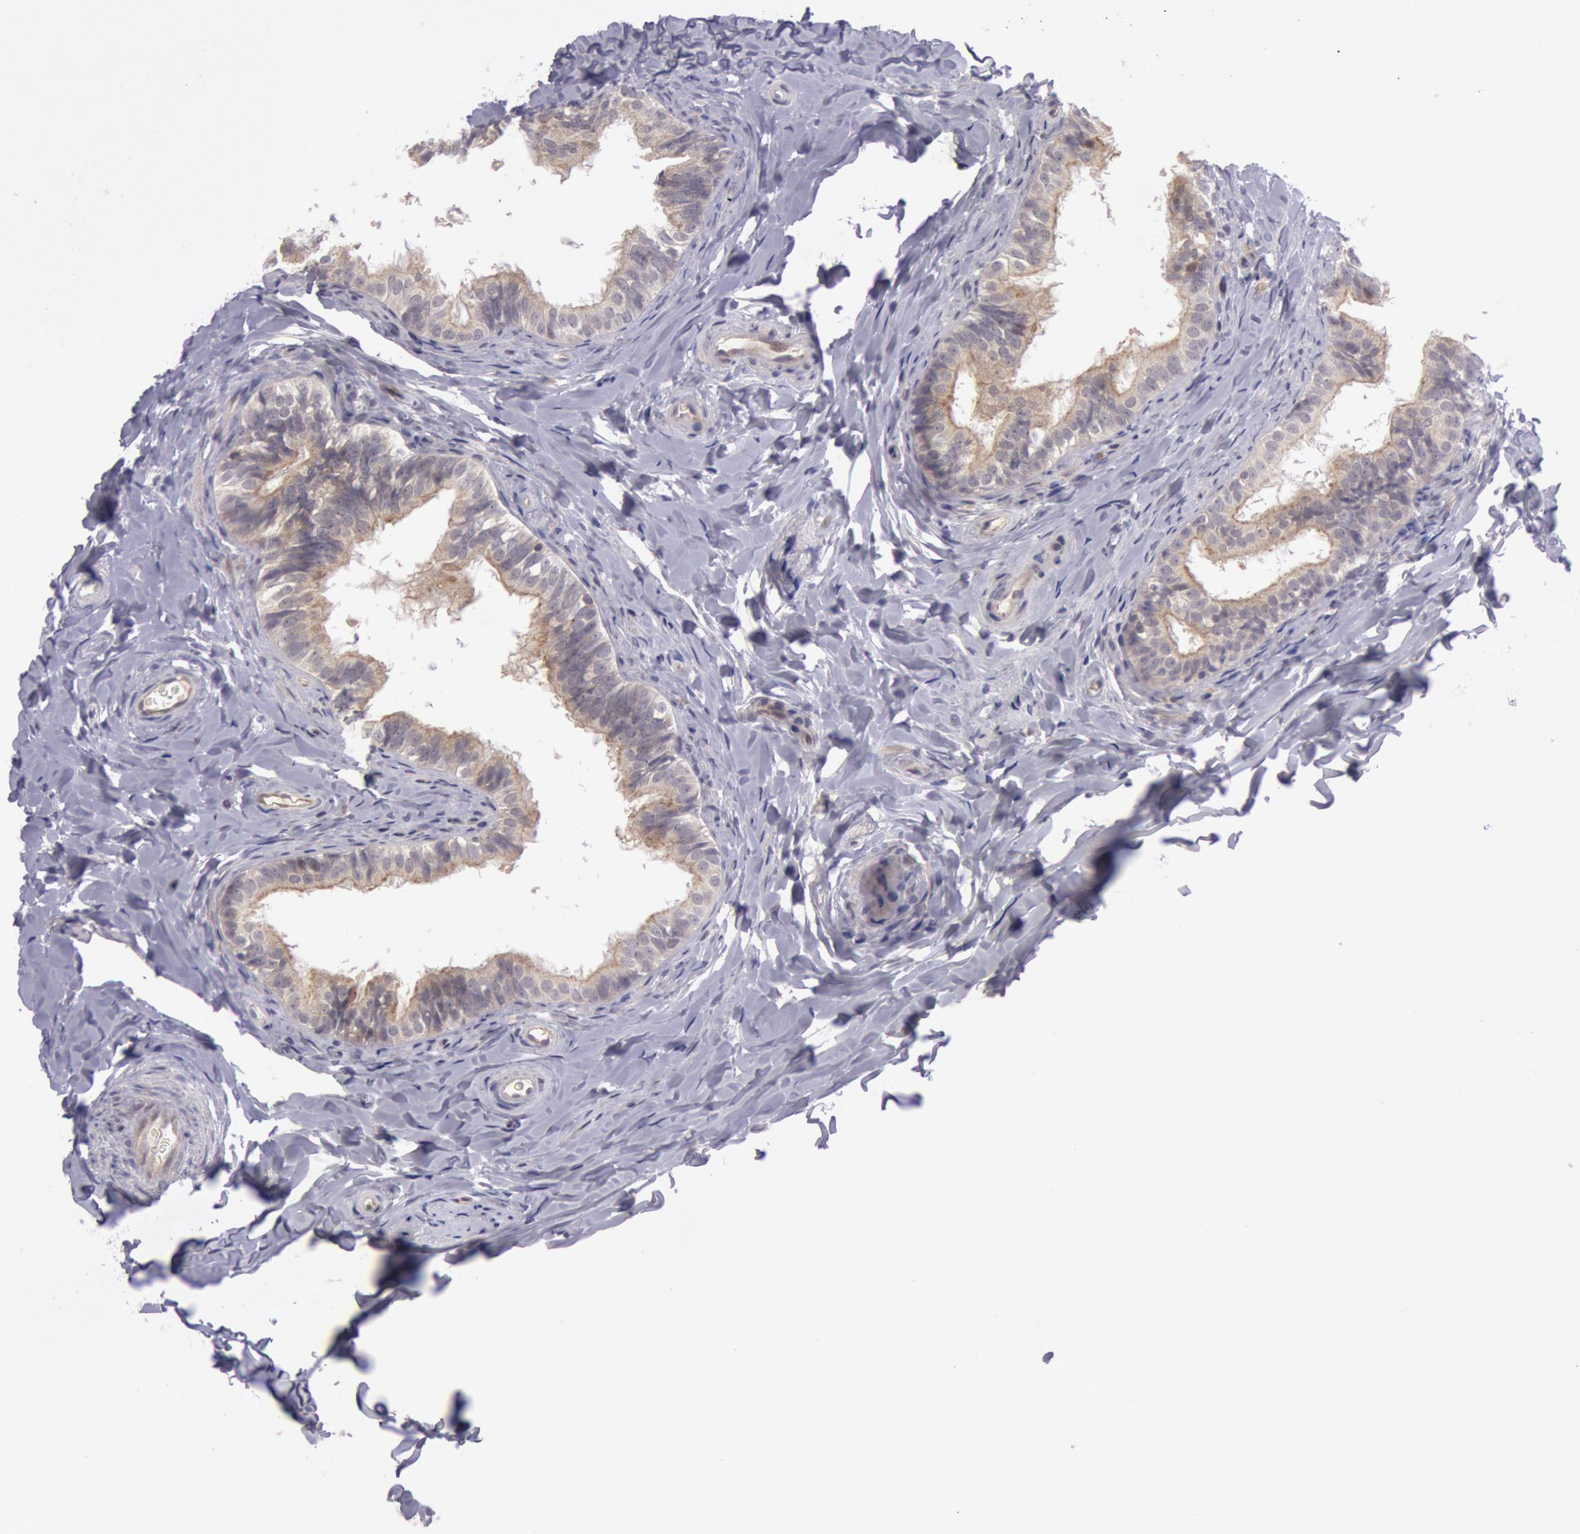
{"staining": {"intensity": "weak", "quantity": ">75%", "location": "cytoplasmic/membranous"}, "tissue": "epididymis", "cell_type": "Glandular cells", "image_type": "normal", "snomed": [{"axis": "morphology", "description": "Normal tissue, NOS"}, {"axis": "topography", "description": "Epididymis"}], "caption": "A high-resolution micrograph shows immunohistochemistry (IHC) staining of benign epididymis, which exhibits weak cytoplasmic/membranous expression in about >75% of glandular cells.", "gene": "TRIB2", "patient": {"sex": "male", "age": 26}}